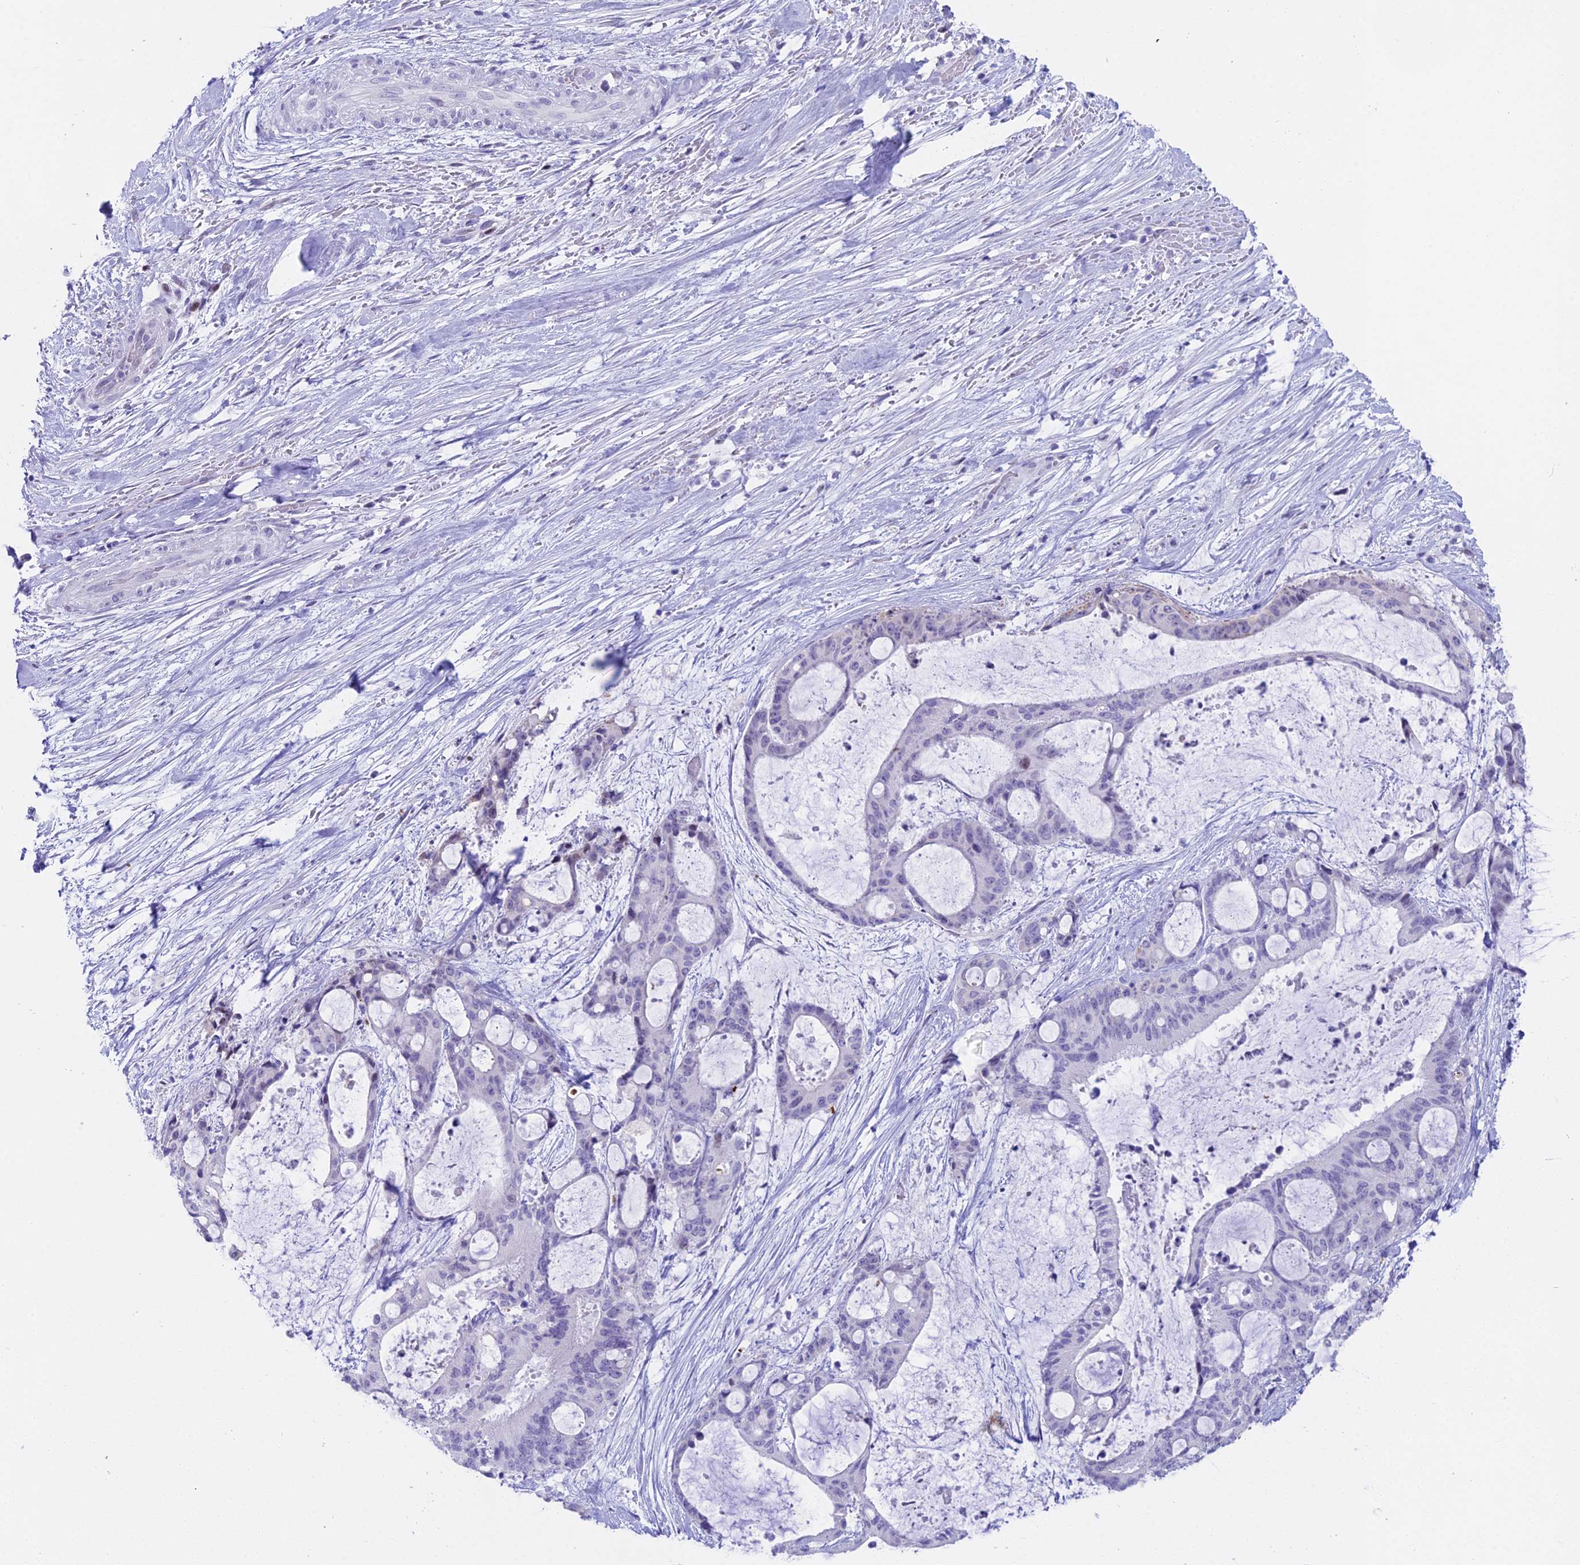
{"staining": {"intensity": "negative", "quantity": "none", "location": "none"}, "tissue": "liver cancer", "cell_type": "Tumor cells", "image_type": "cancer", "snomed": [{"axis": "morphology", "description": "Normal tissue, NOS"}, {"axis": "morphology", "description": "Cholangiocarcinoma"}, {"axis": "topography", "description": "Liver"}, {"axis": "topography", "description": "Peripheral nerve tissue"}], "caption": "There is no significant staining in tumor cells of liver cancer.", "gene": "CC2D2A", "patient": {"sex": "female", "age": 73}}